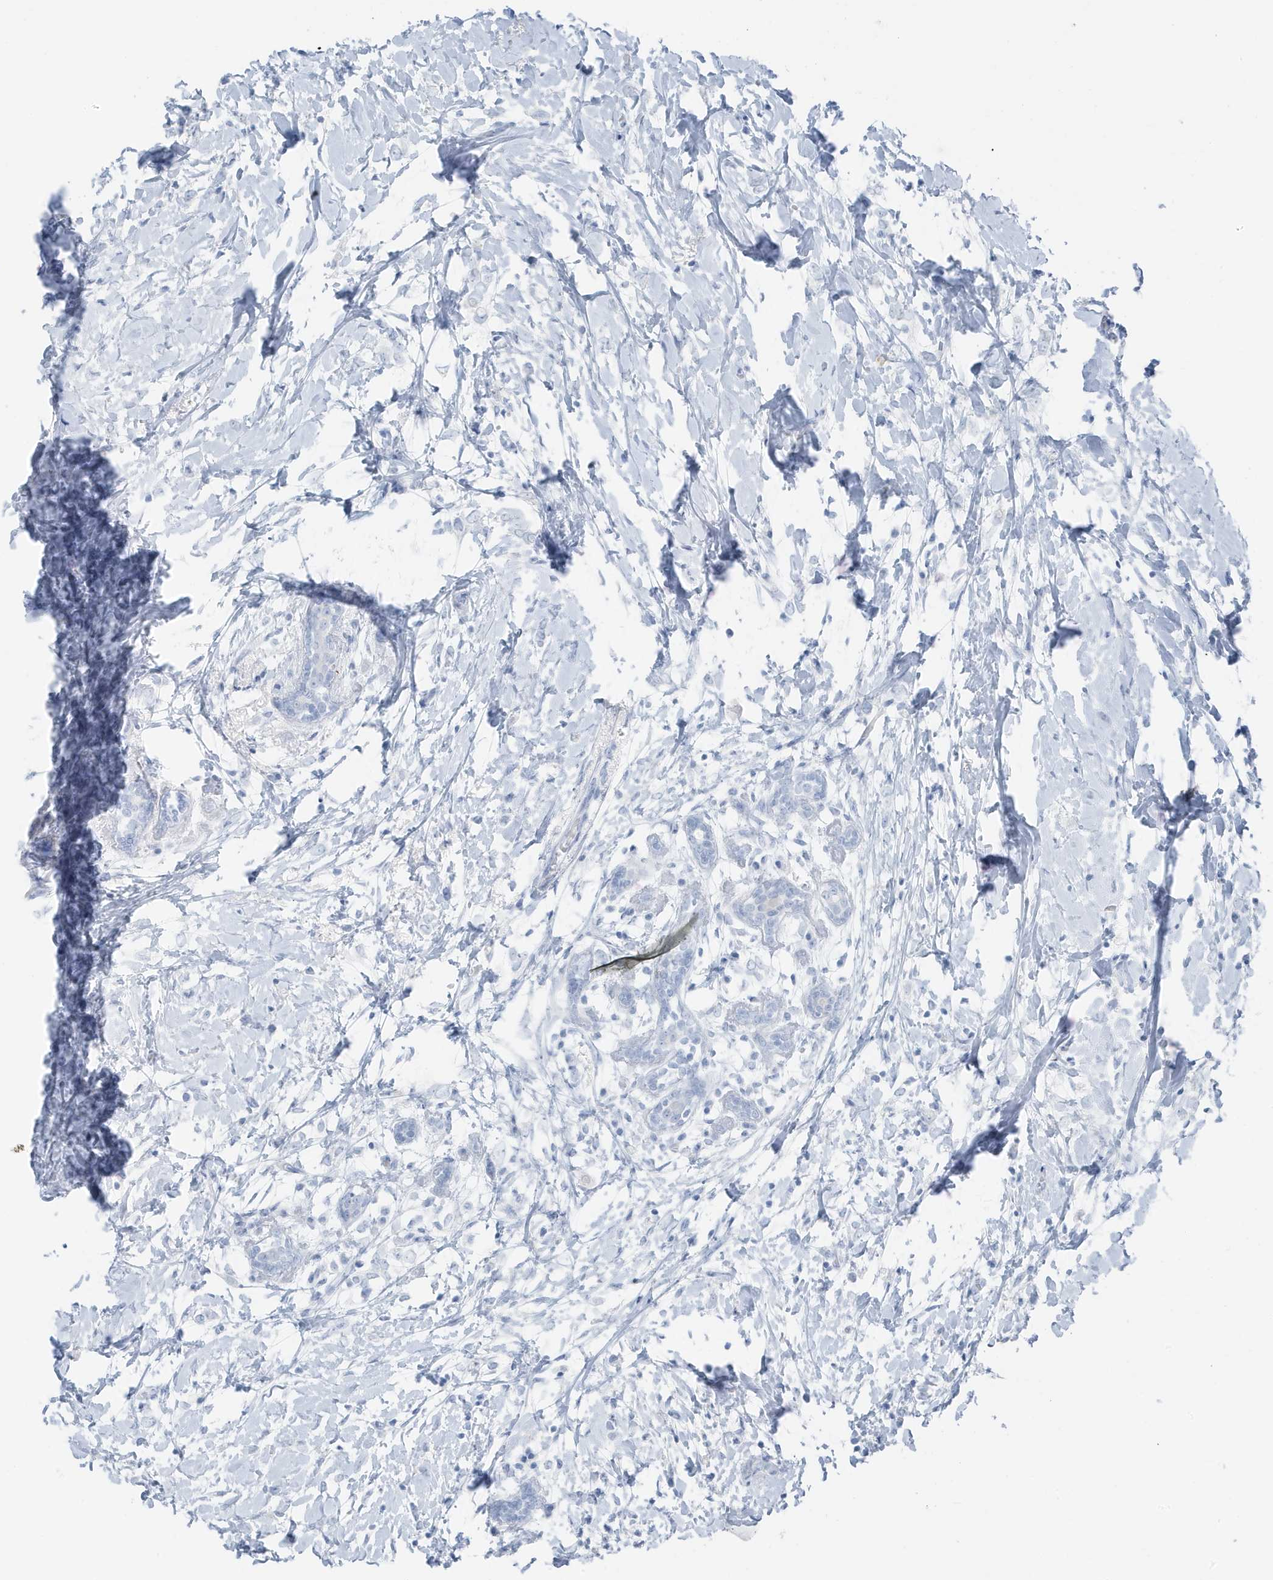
{"staining": {"intensity": "negative", "quantity": "none", "location": "none"}, "tissue": "breast cancer", "cell_type": "Tumor cells", "image_type": "cancer", "snomed": [{"axis": "morphology", "description": "Normal tissue, NOS"}, {"axis": "morphology", "description": "Lobular carcinoma"}, {"axis": "topography", "description": "Breast"}], "caption": "IHC micrograph of neoplastic tissue: breast lobular carcinoma stained with DAB exhibits no significant protein staining in tumor cells.", "gene": "ZFP64", "patient": {"sex": "female", "age": 47}}